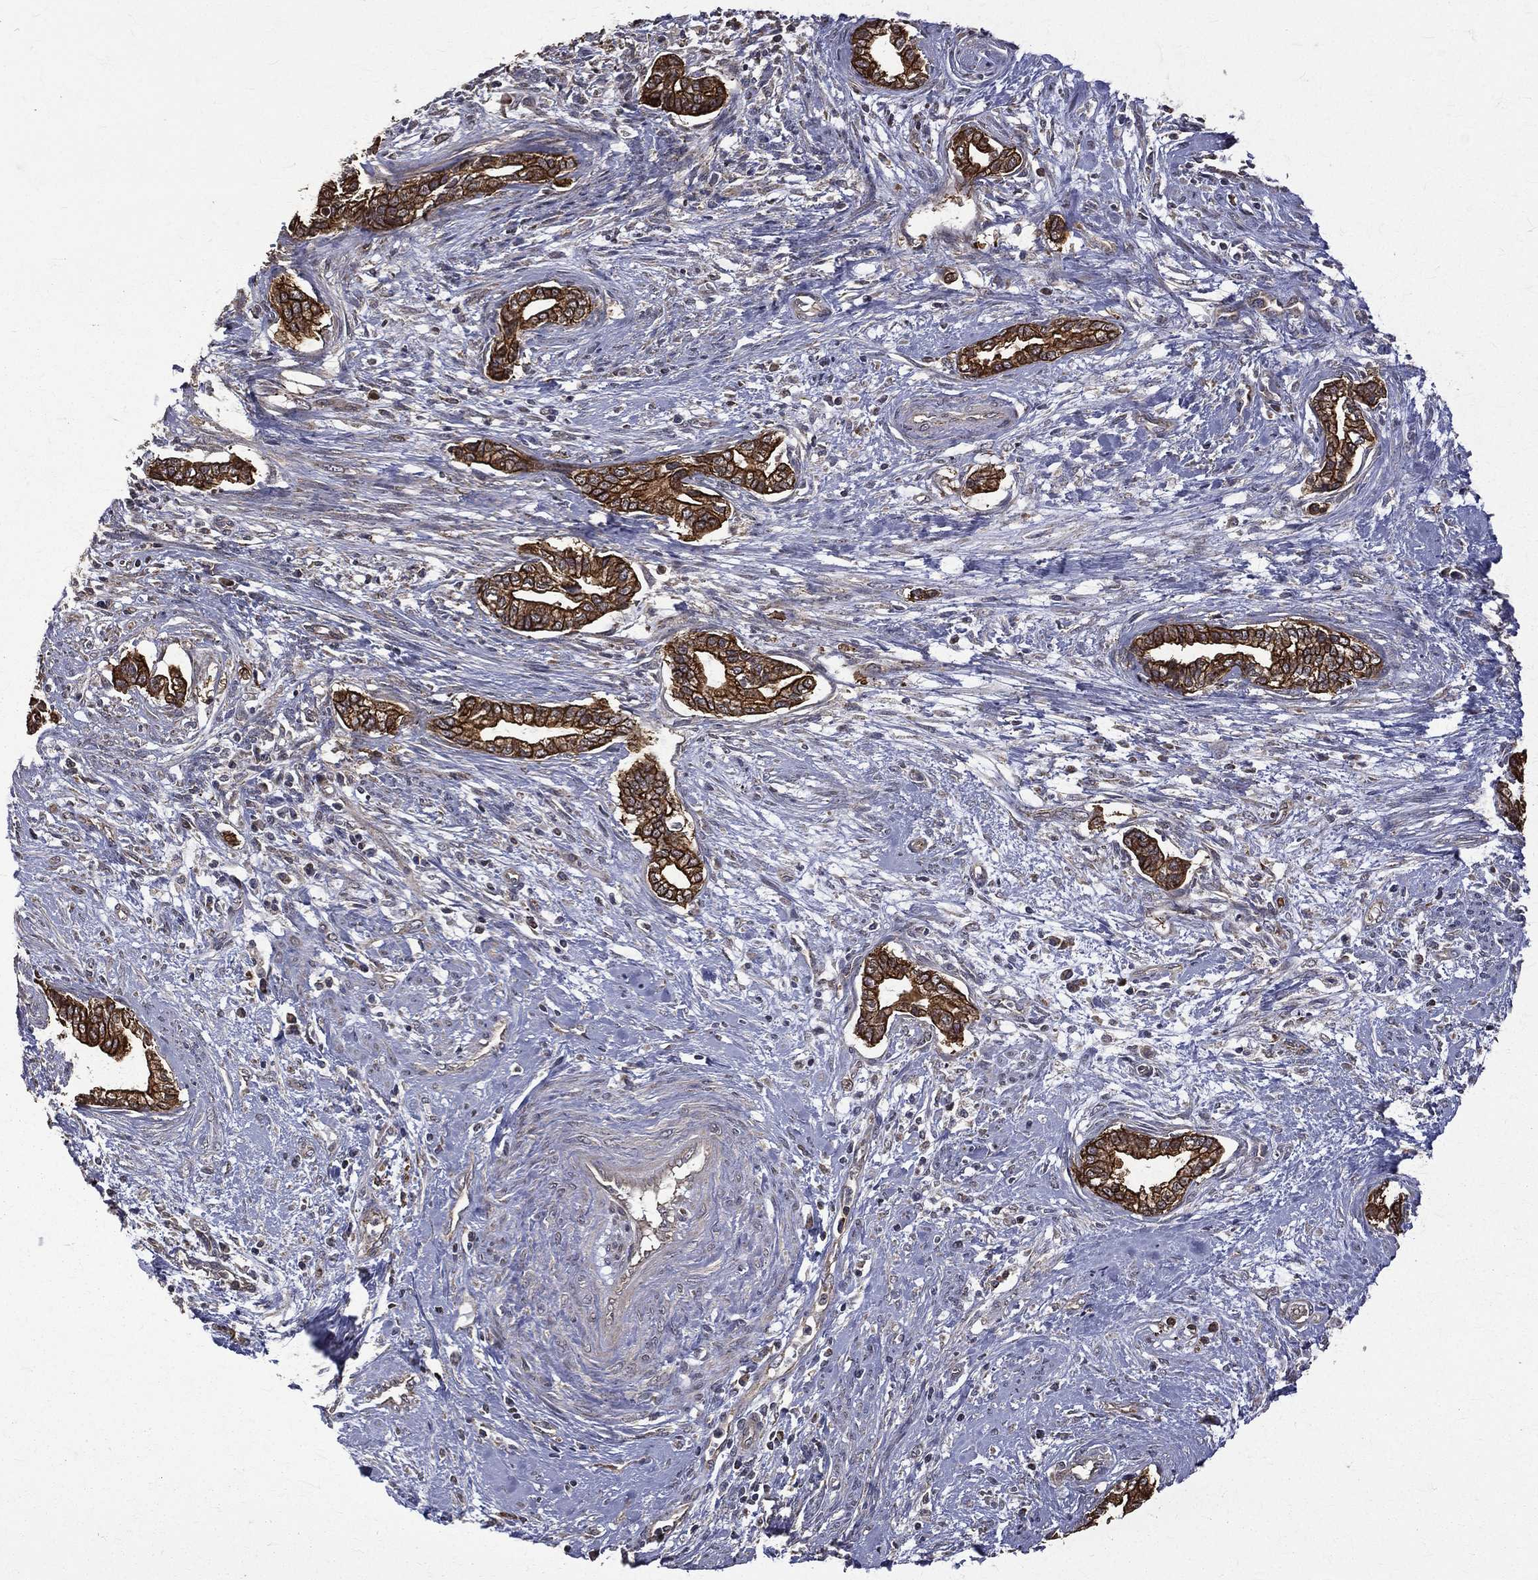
{"staining": {"intensity": "strong", "quantity": ">75%", "location": "cytoplasmic/membranous"}, "tissue": "cervical cancer", "cell_type": "Tumor cells", "image_type": "cancer", "snomed": [{"axis": "morphology", "description": "Adenocarcinoma, NOS"}, {"axis": "topography", "description": "Cervix"}], "caption": "IHC image of neoplastic tissue: adenocarcinoma (cervical) stained using immunohistochemistry (IHC) exhibits high levels of strong protein expression localized specifically in the cytoplasmic/membranous of tumor cells, appearing as a cytoplasmic/membranous brown color.", "gene": "RPGR", "patient": {"sex": "female", "age": 62}}